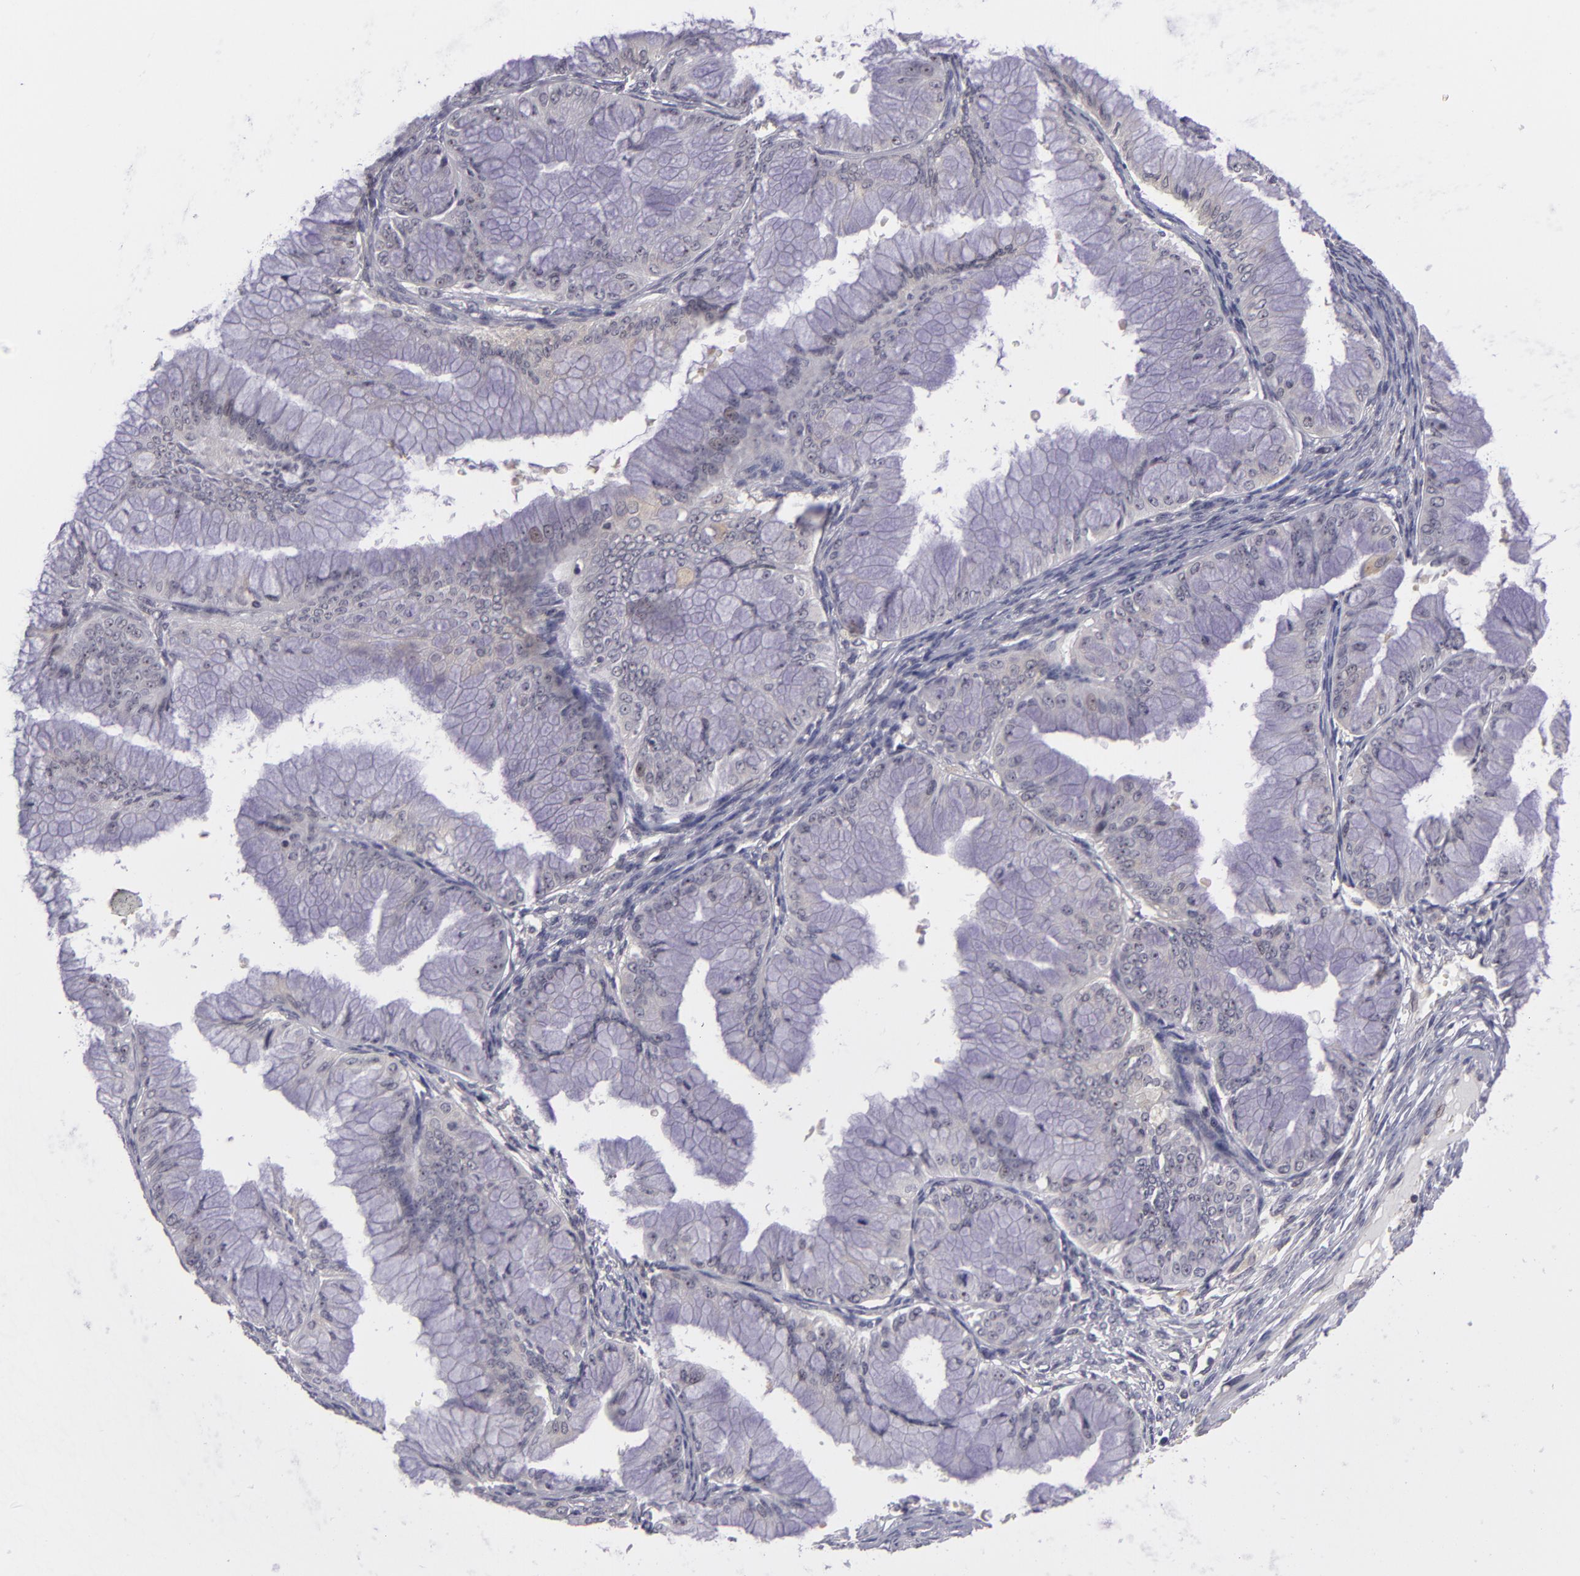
{"staining": {"intensity": "negative", "quantity": "none", "location": "none"}, "tissue": "ovarian cancer", "cell_type": "Tumor cells", "image_type": "cancer", "snomed": [{"axis": "morphology", "description": "Cystadenocarcinoma, mucinous, NOS"}, {"axis": "topography", "description": "Ovary"}], "caption": "Tumor cells are negative for brown protein staining in ovarian cancer. The staining is performed using DAB (3,3'-diaminobenzidine) brown chromogen with nuclei counter-stained in using hematoxylin.", "gene": "BCL10", "patient": {"sex": "female", "age": 63}}